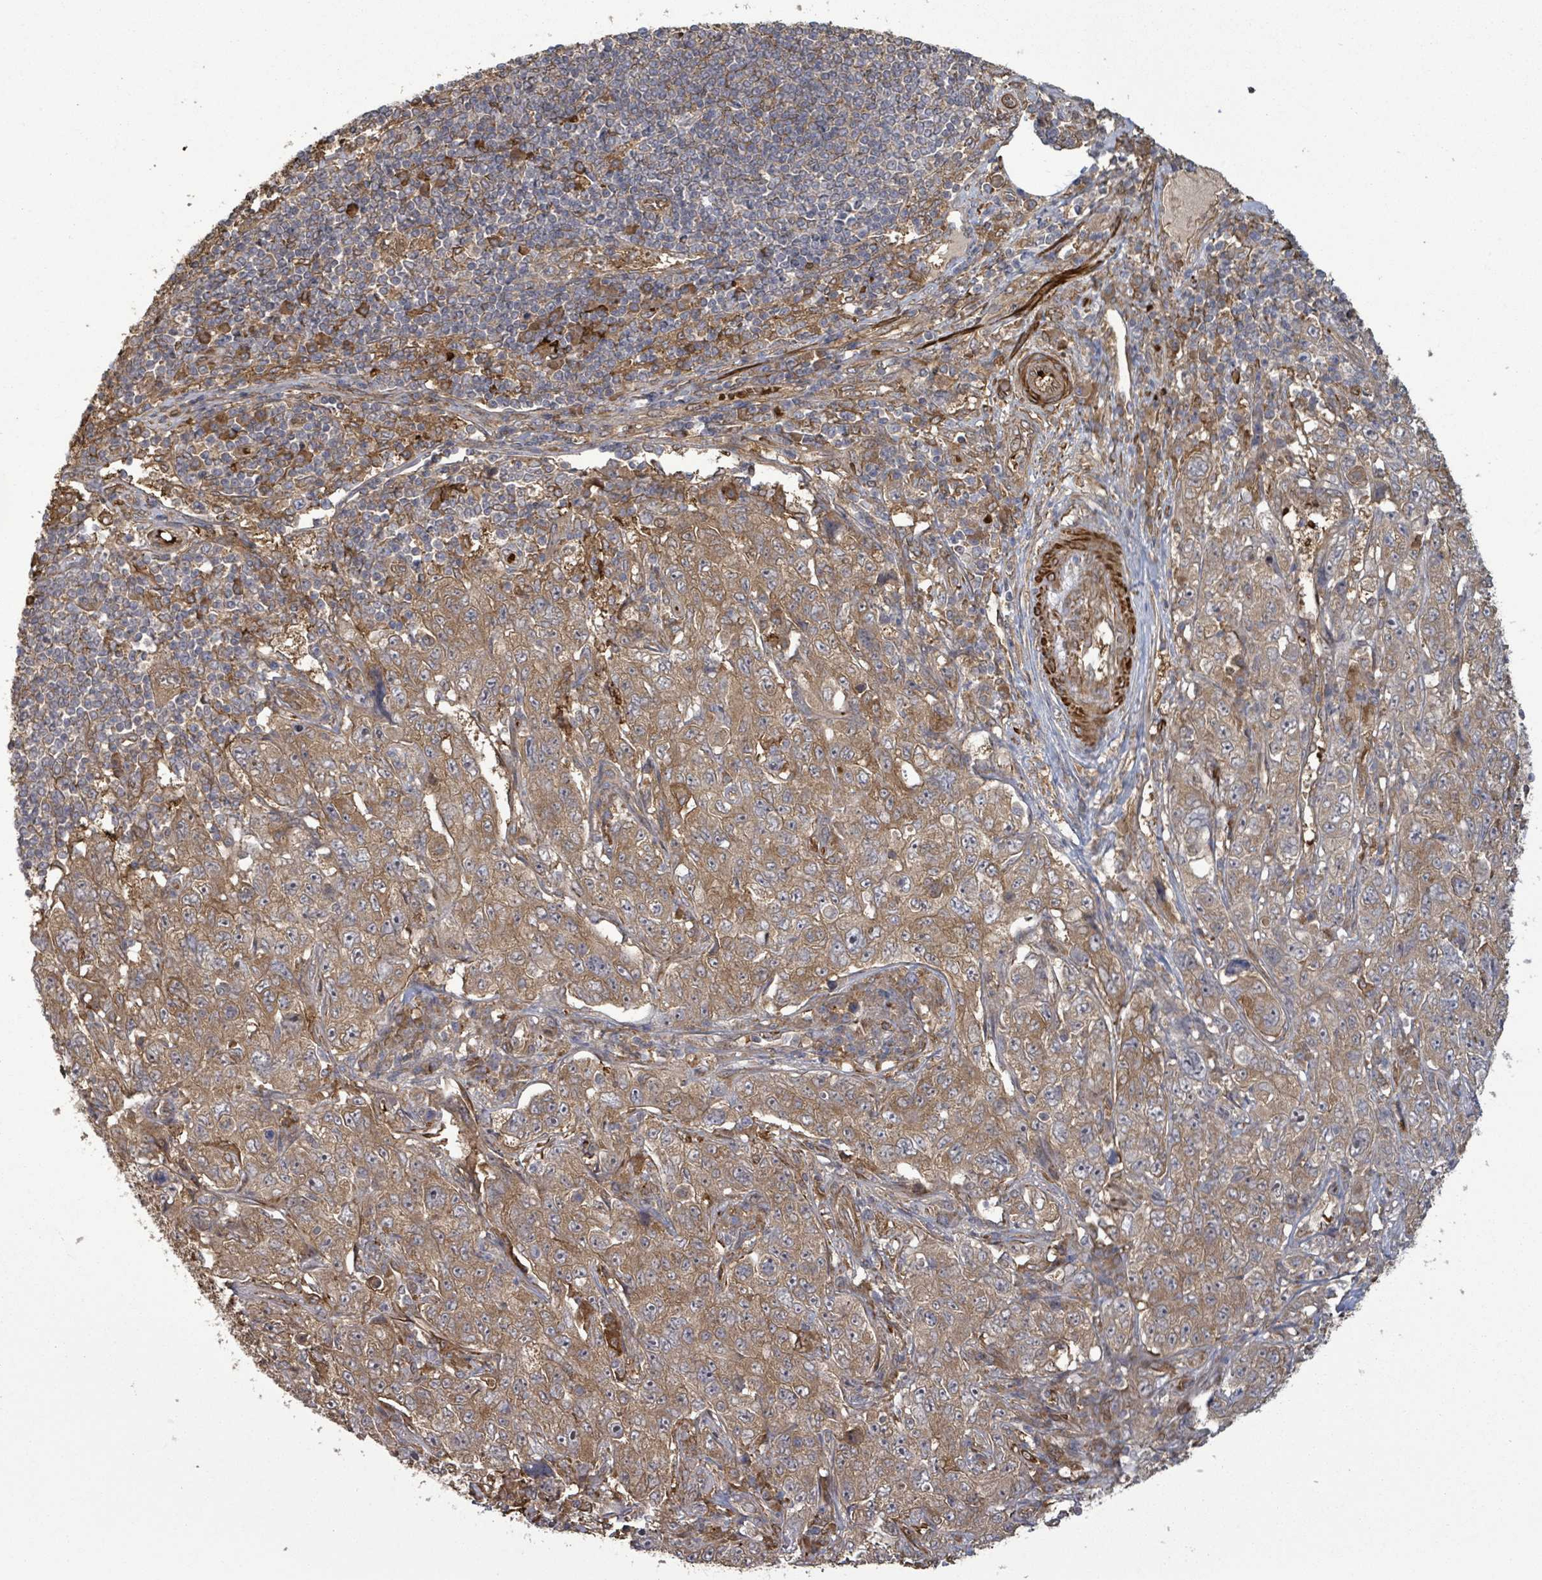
{"staining": {"intensity": "moderate", "quantity": ">75%", "location": "cytoplasmic/membranous"}, "tissue": "pancreatic cancer", "cell_type": "Tumor cells", "image_type": "cancer", "snomed": [{"axis": "morphology", "description": "Adenocarcinoma, NOS"}, {"axis": "topography", "description": "Pancreas"}], "caption": "Pancreatic adenocarcinoma stained with a brown dye reveals moderate cytoplasmic/membranous positive expression in approximately >75% of tumor cells.", "gene": "MAP3K6", "patient": {"sex": "male", "age": 68}}